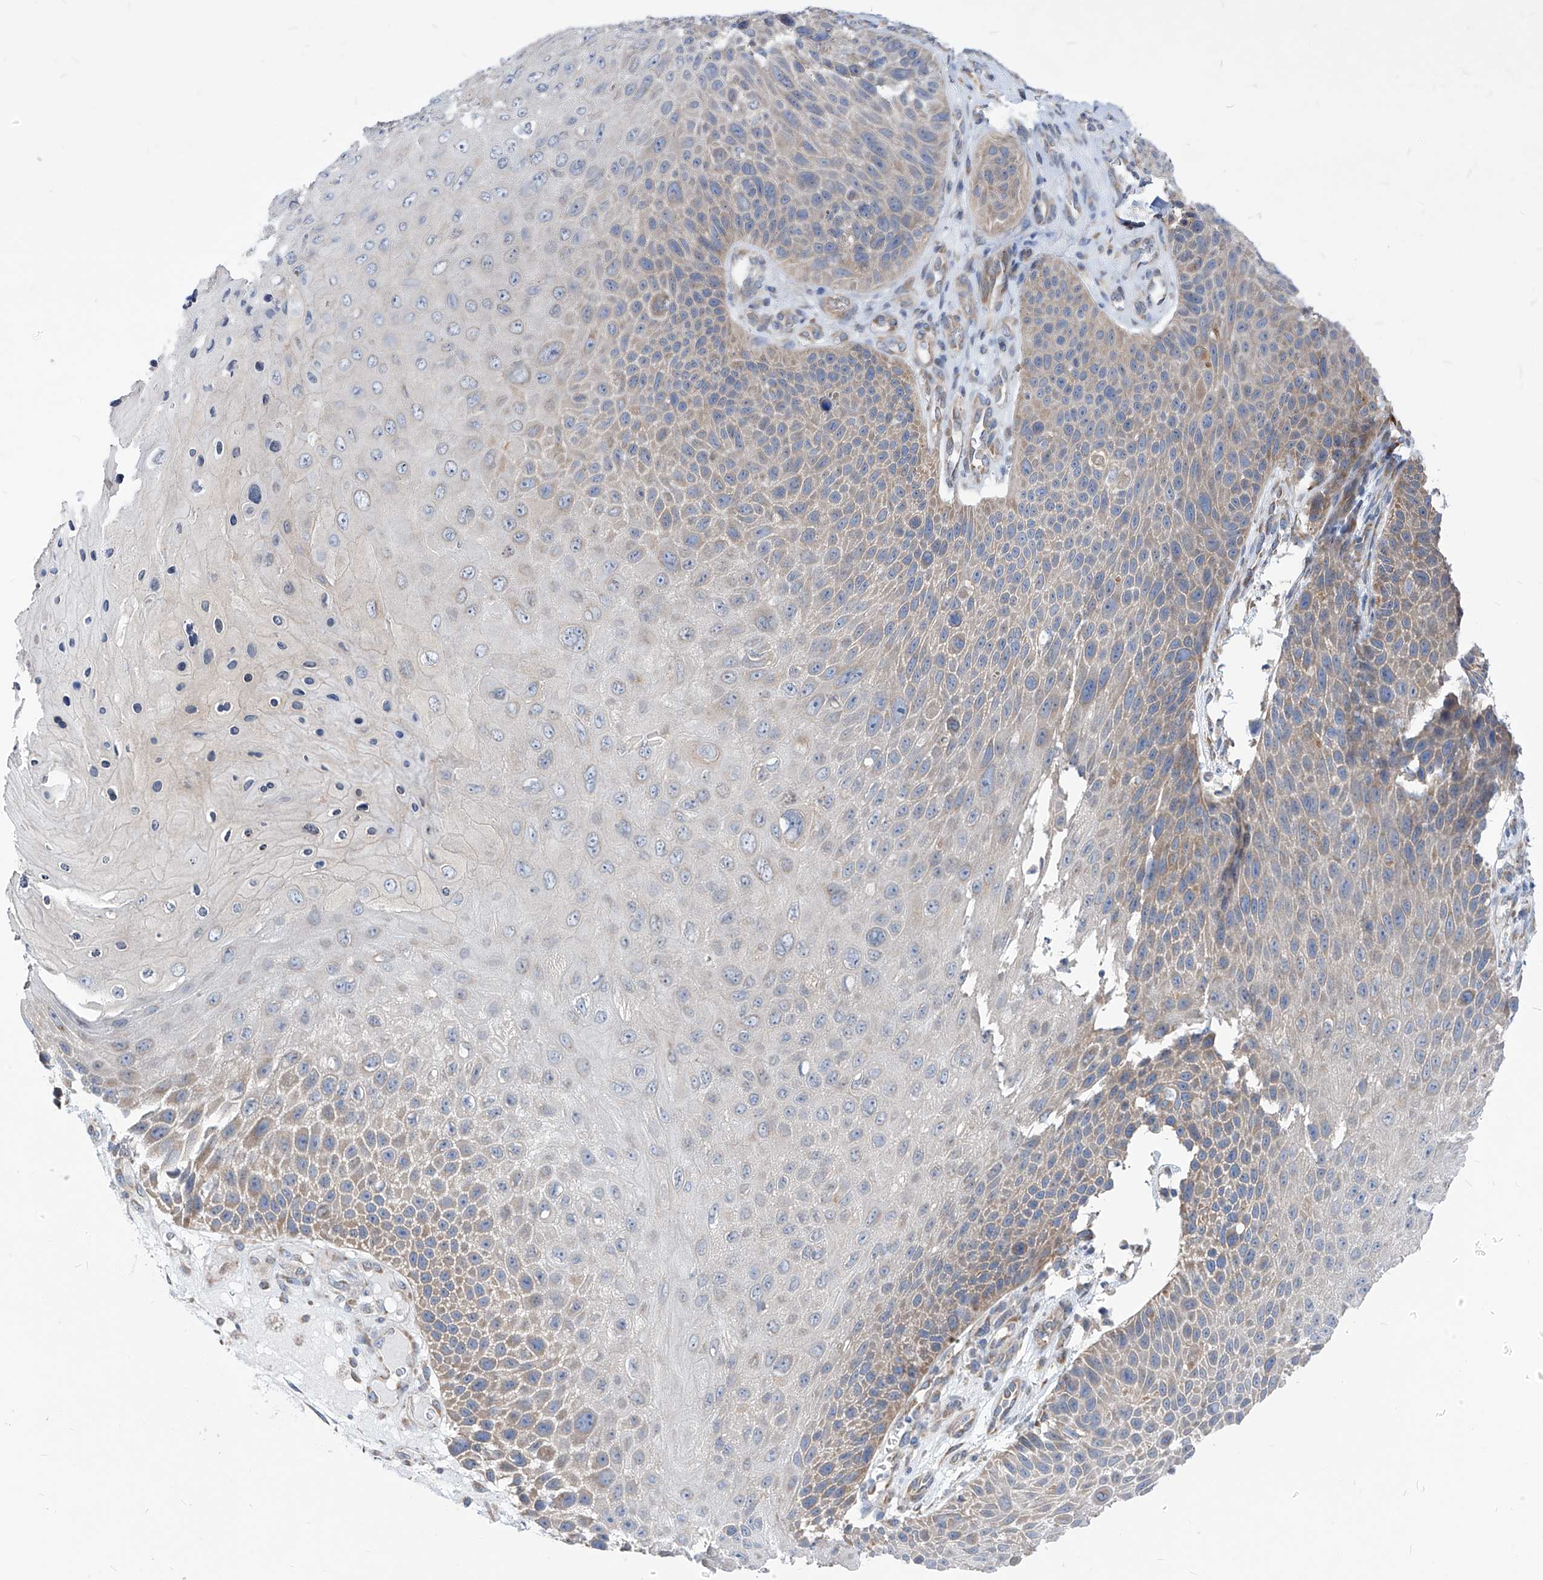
{"staining": {"intensity": "weak", "quantity": "<25%", "location": "cytoplasmic/membranous"}, "tissue": "skin cancer", "cell_type": "Tumor cells", "image_type": "cancer", "snomed": [{"axis": "morphology", "description": "Squamous cell carcinoma, NOS"}, {"axis": "topography", "description": "Skin"}], "caption": "The image reveals no staining of tumor cells in skin cancer. (DAB immunohistochemistry (IHC), high magnification).", "gene": "UFL1", "patient": {"sex": "female", "age": 88}}